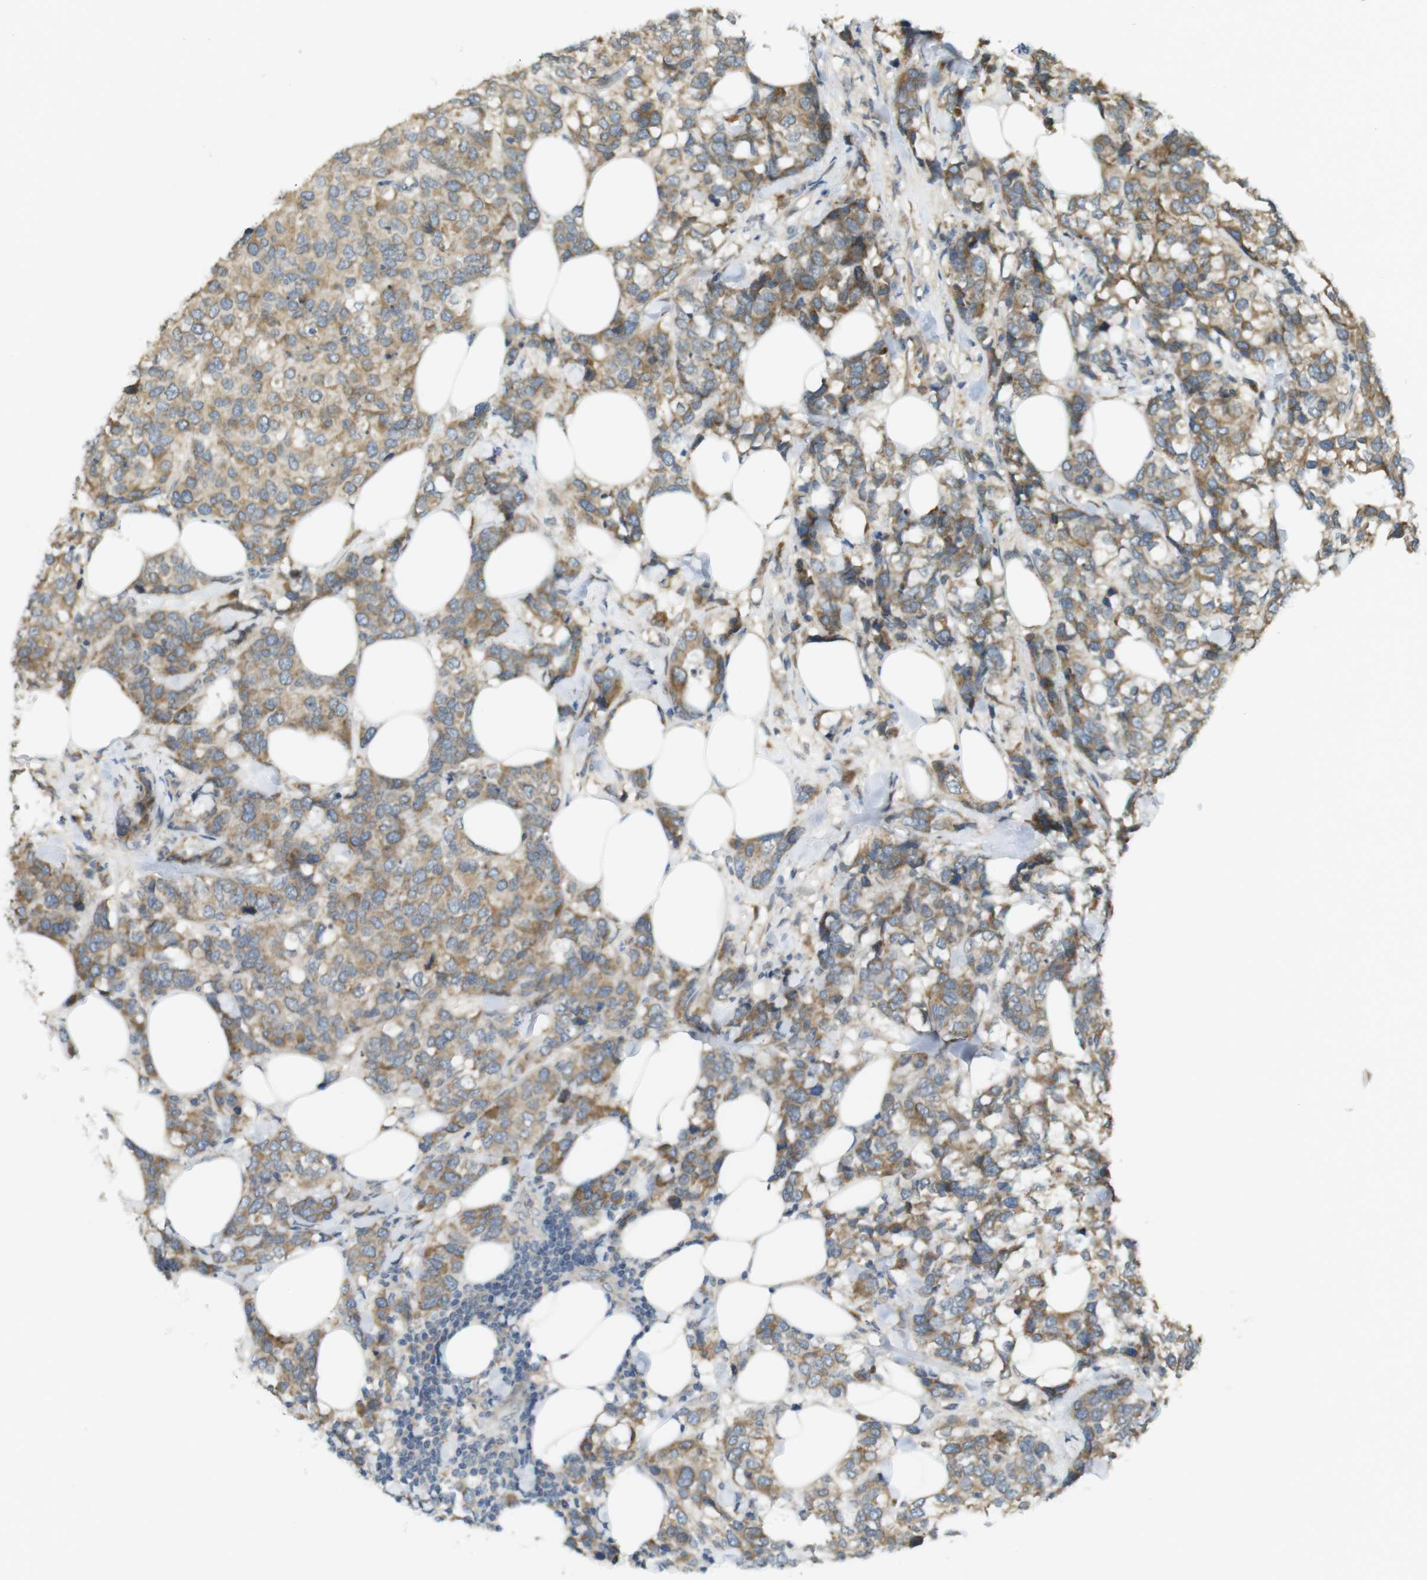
{"staining": {"intensity": "moderate", "quantity": ">75%", "location": "cytoplasmic/membranous"}, "tissue": "breast cancer", "cell_type": "Tumor cells", "image_type": "cancer", "snomed": [{"axis": "morphology", "description": "Lobular carcinoma"}, {"axis": "topography", "description": "Breast"}], "caption": "DAB (3,3'-diaminobenzidine) immunohistochemical staining of human lobular carcinoma (breast) demonstrates moderate cytoplasmic/membranous protein expression in approximately >75% of tumor cells.", "gene": "CLRN3", "patient": {"sex": "female", "age": 59}}